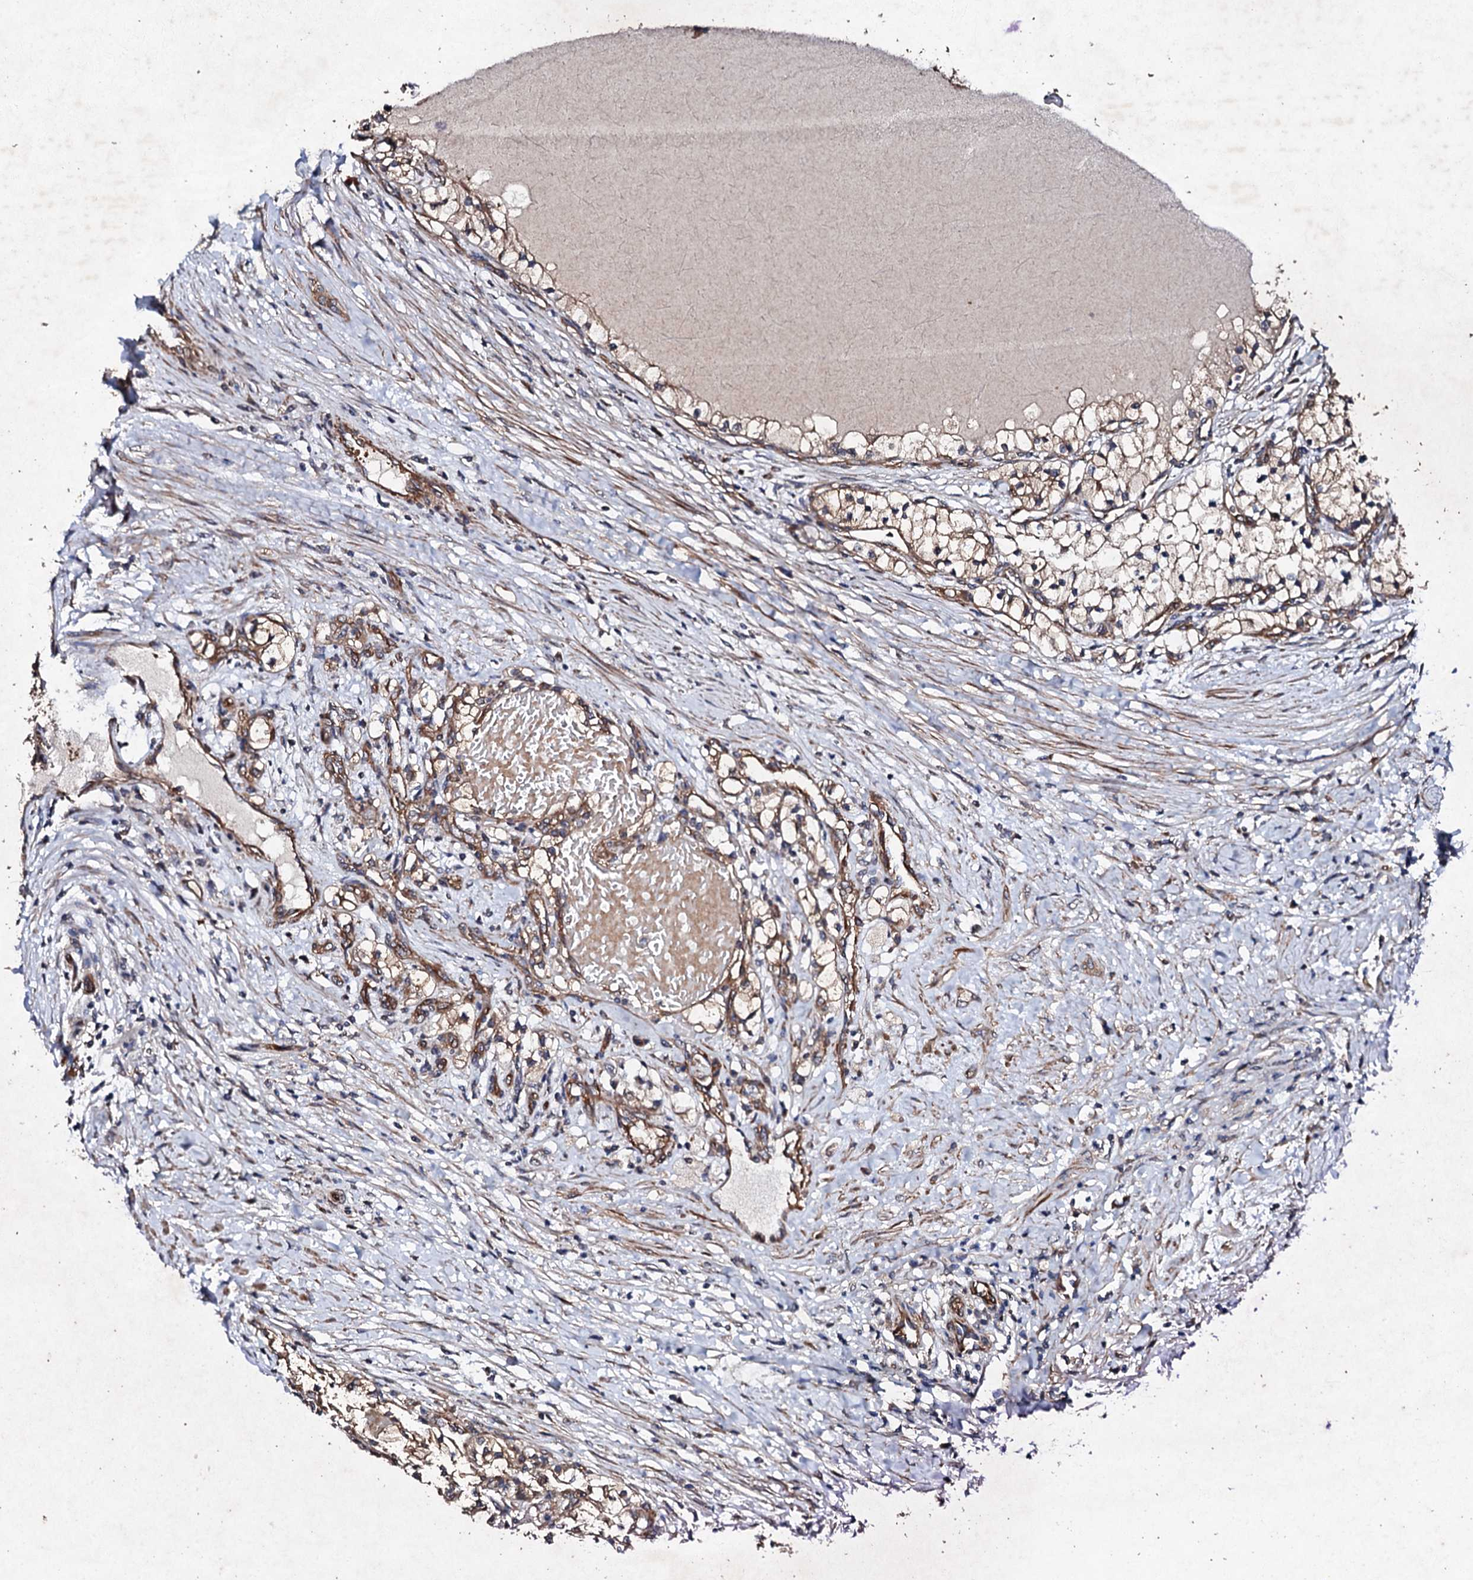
{"staining": {"intensity": "moderate", "quantity": ">75%", "location": "cytoplasmic/membranous"}, "tissue": "renal cancer", "cell_type": "Tumor cells", "image_type": "cancer", "snomed": [{"axis": "morphology", "description": "Normal tissue, NOS"}, {"axis": "morphology", "description": "Adenocarcinoma, NOS"}, {"axis": "topography", "description": "Kidney"}], "caption": "A brown stain highlights moderate cytoplasmic/membranous expression of a protein in renal cancer tumor cells. The protein is stained brown, and the nuclei are stained in blue (DAB IHC with brightfield microscopy, high magnification).", "gene": "MOCOS", "patient": {"sex": "male", "age": 68}}